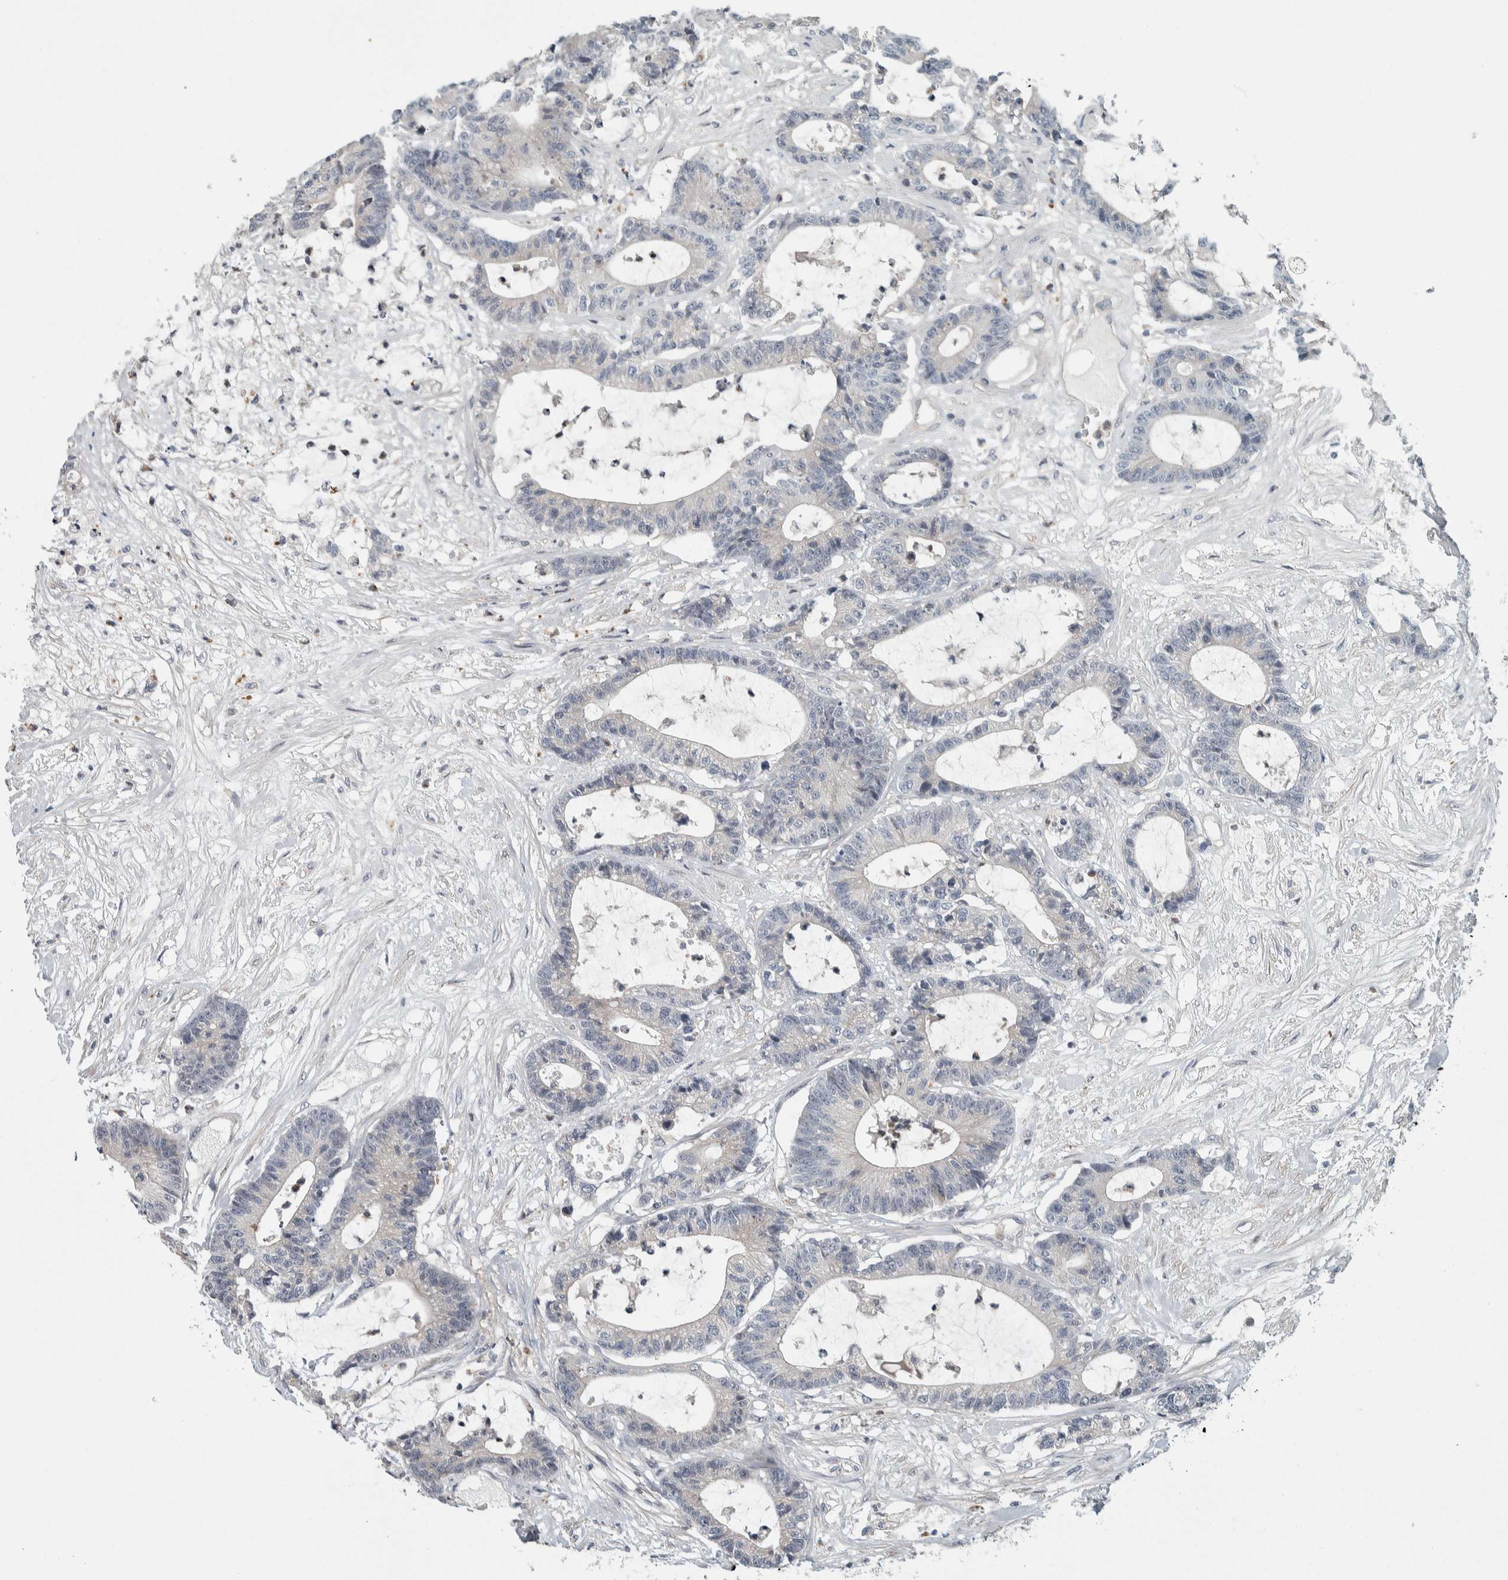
{"staining": {"intensity": "negative", "quantity": "none", "location": "none"}, "tissue": "colorectal cancer", "cell_type": "Tumor cells", "image_type": "cancer", "snomed": [{"axis": "morphology", "description": "Adenocarcinoma, NOS"}, {"axis": "topography", "description": "Colon"}], "caption": "An image of adenocarcinoma (colorectal) stained for a protein displays no brown staining in tumor cells.", "gene": "KCNJ3", "patient": {"sex": "female", "age": 84}}